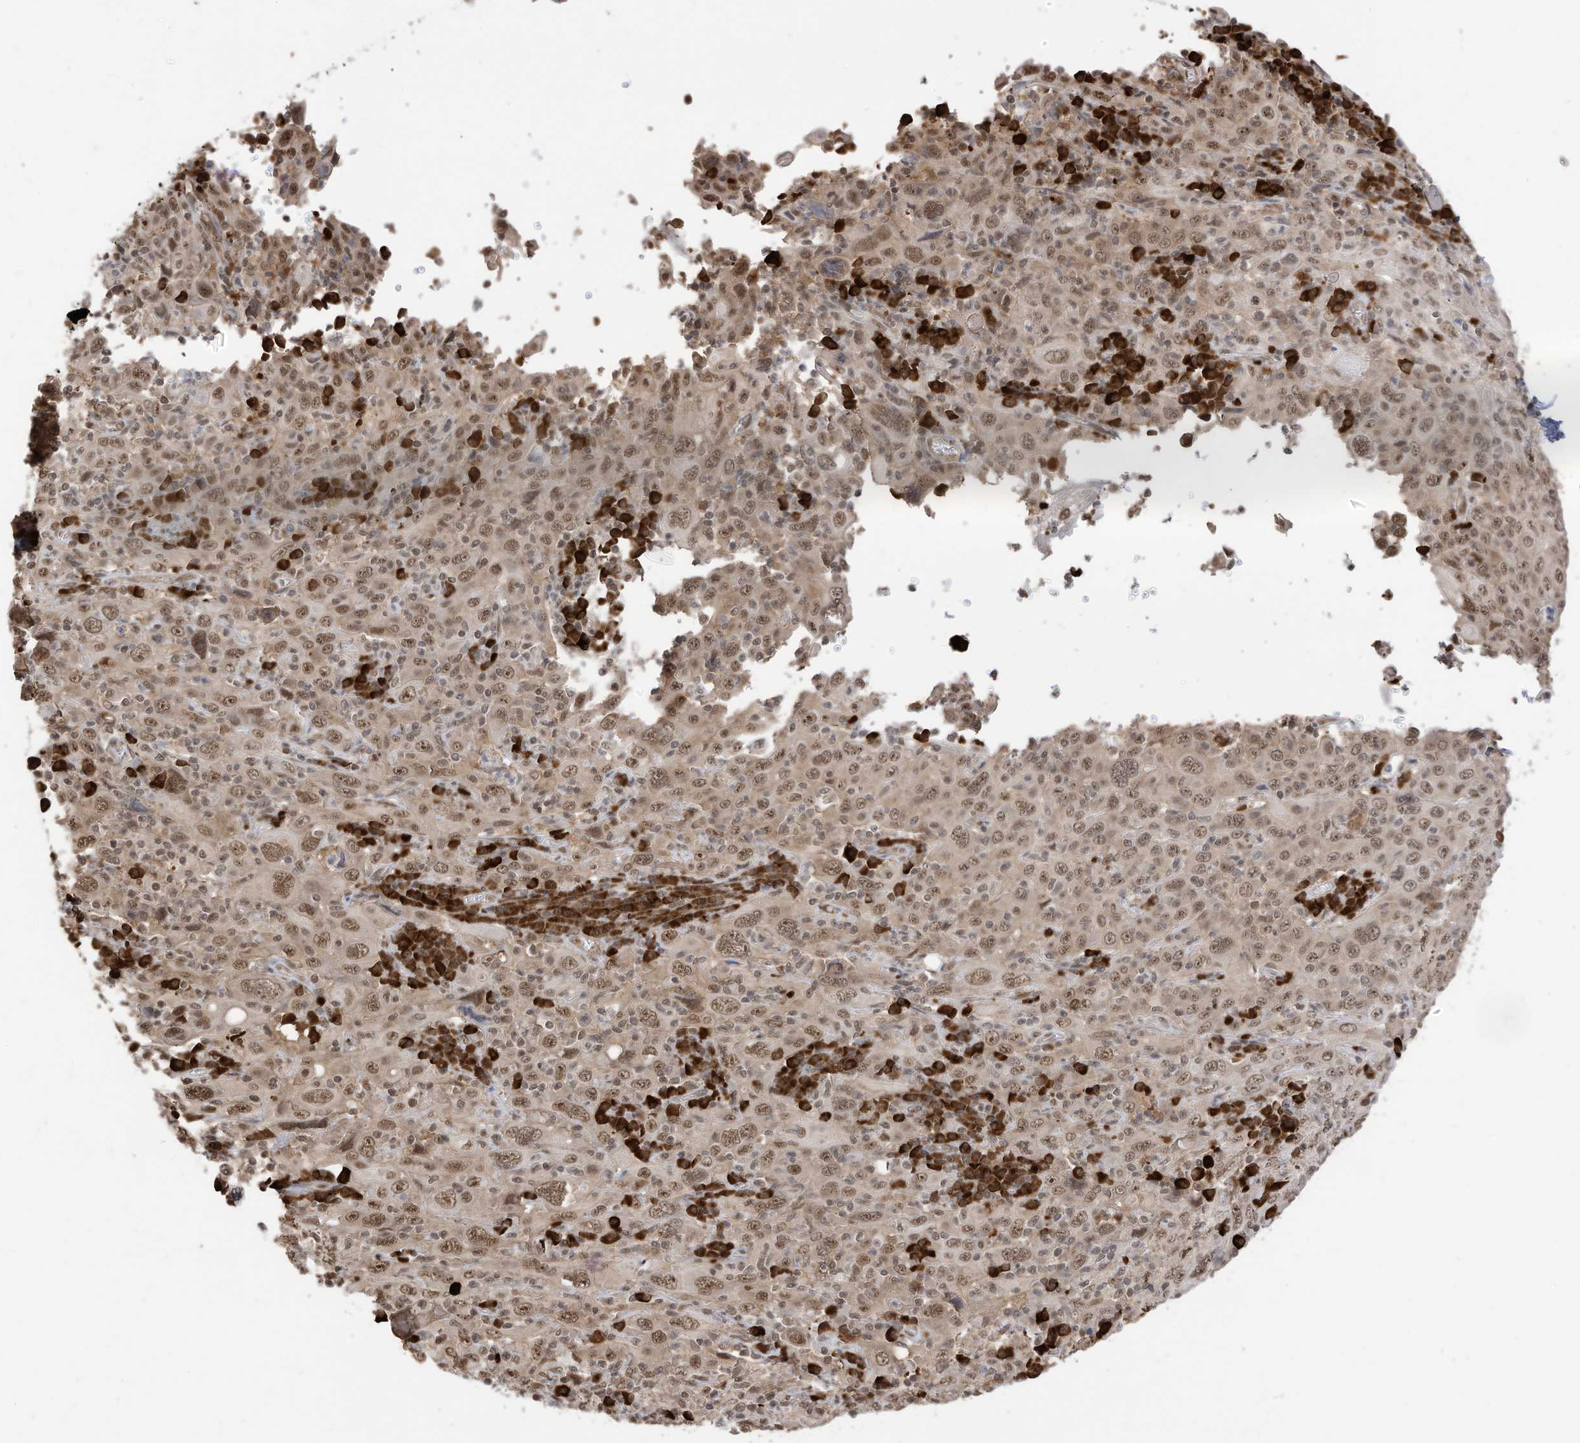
{"staining": {"intensity": "moderate", "quantity": ">75%", "location": "nuclear"}, "tissue": "cervical cancer", "cell_type": "Tumor cells", "image_type": "cancer", "snomed": [{"axis": "morphology", "description": "Squamous cell carcinoma, NOS"}, {"axis": "topography", "description": "Cervix"}], "caption": "The photomicrograph displays staining of cervical cancer, revealing moderate nuclear protein expression (brown color) within tumor cells.", "gene": "ZNF195", "patient": {"sex": "female", "age": 46}}